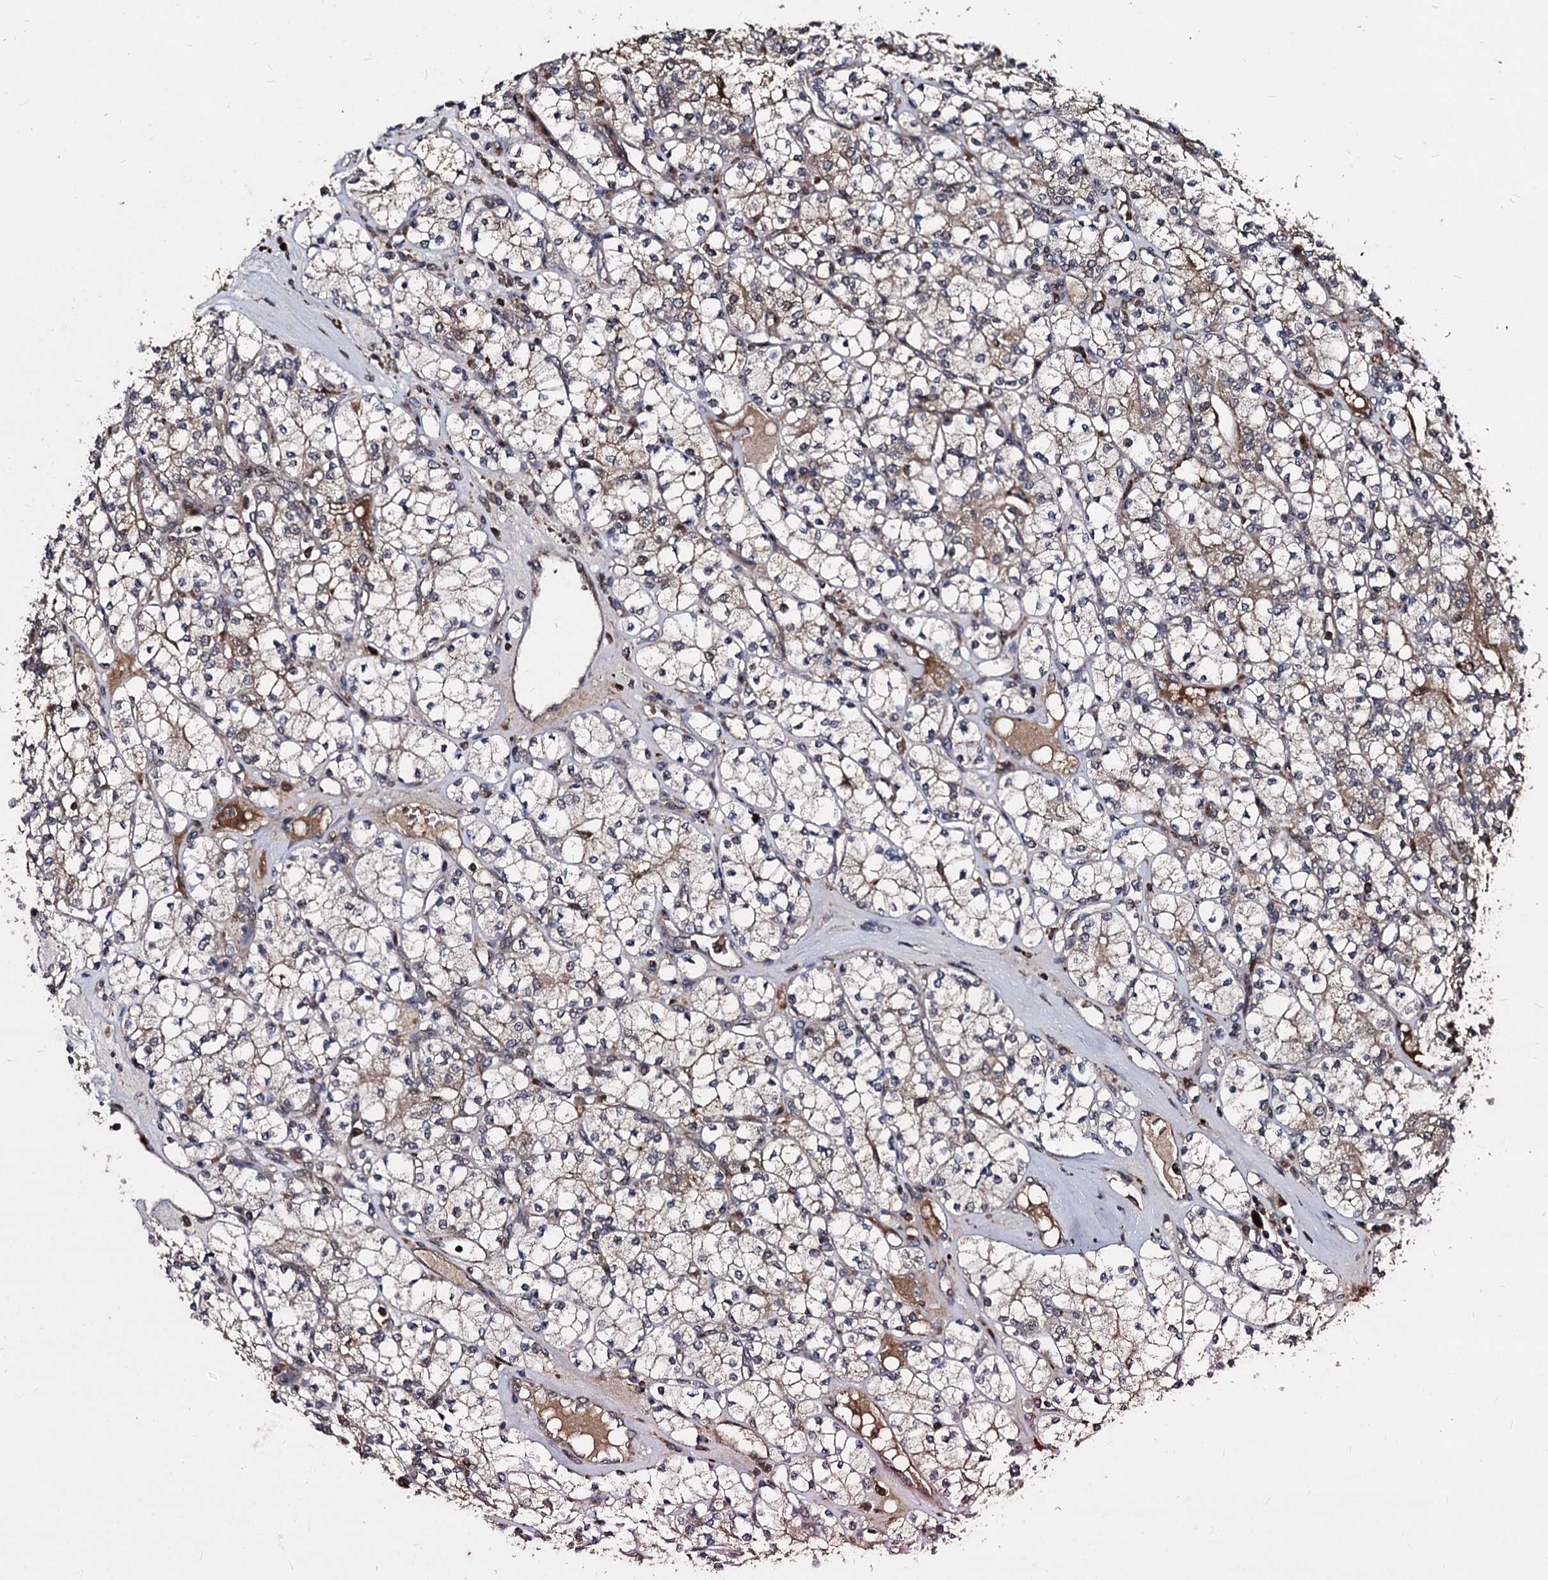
{"staining": {"intensity": "weak", "quantity": ">75%", "location": "cytoplasmic/membranous"}, "tissue": "renal cancer", "cell_type": "Tumor cells", "image_type": "cancer", "snomed": [{"axis": "morphology", "description": "Adenocarcinoma, NOS"}, {"axis": "topography", "description": "Kidney"}], "caption": "A high-resolution micrograph shows immunohistochemistry staining of renal cancer (adenocarcinoma), which reveals weak cytoplasmic/membranous expression in about >75% of tumor cells.", "gene": "BCL2L2", "patient": {"sex": "male", "age": 77}}